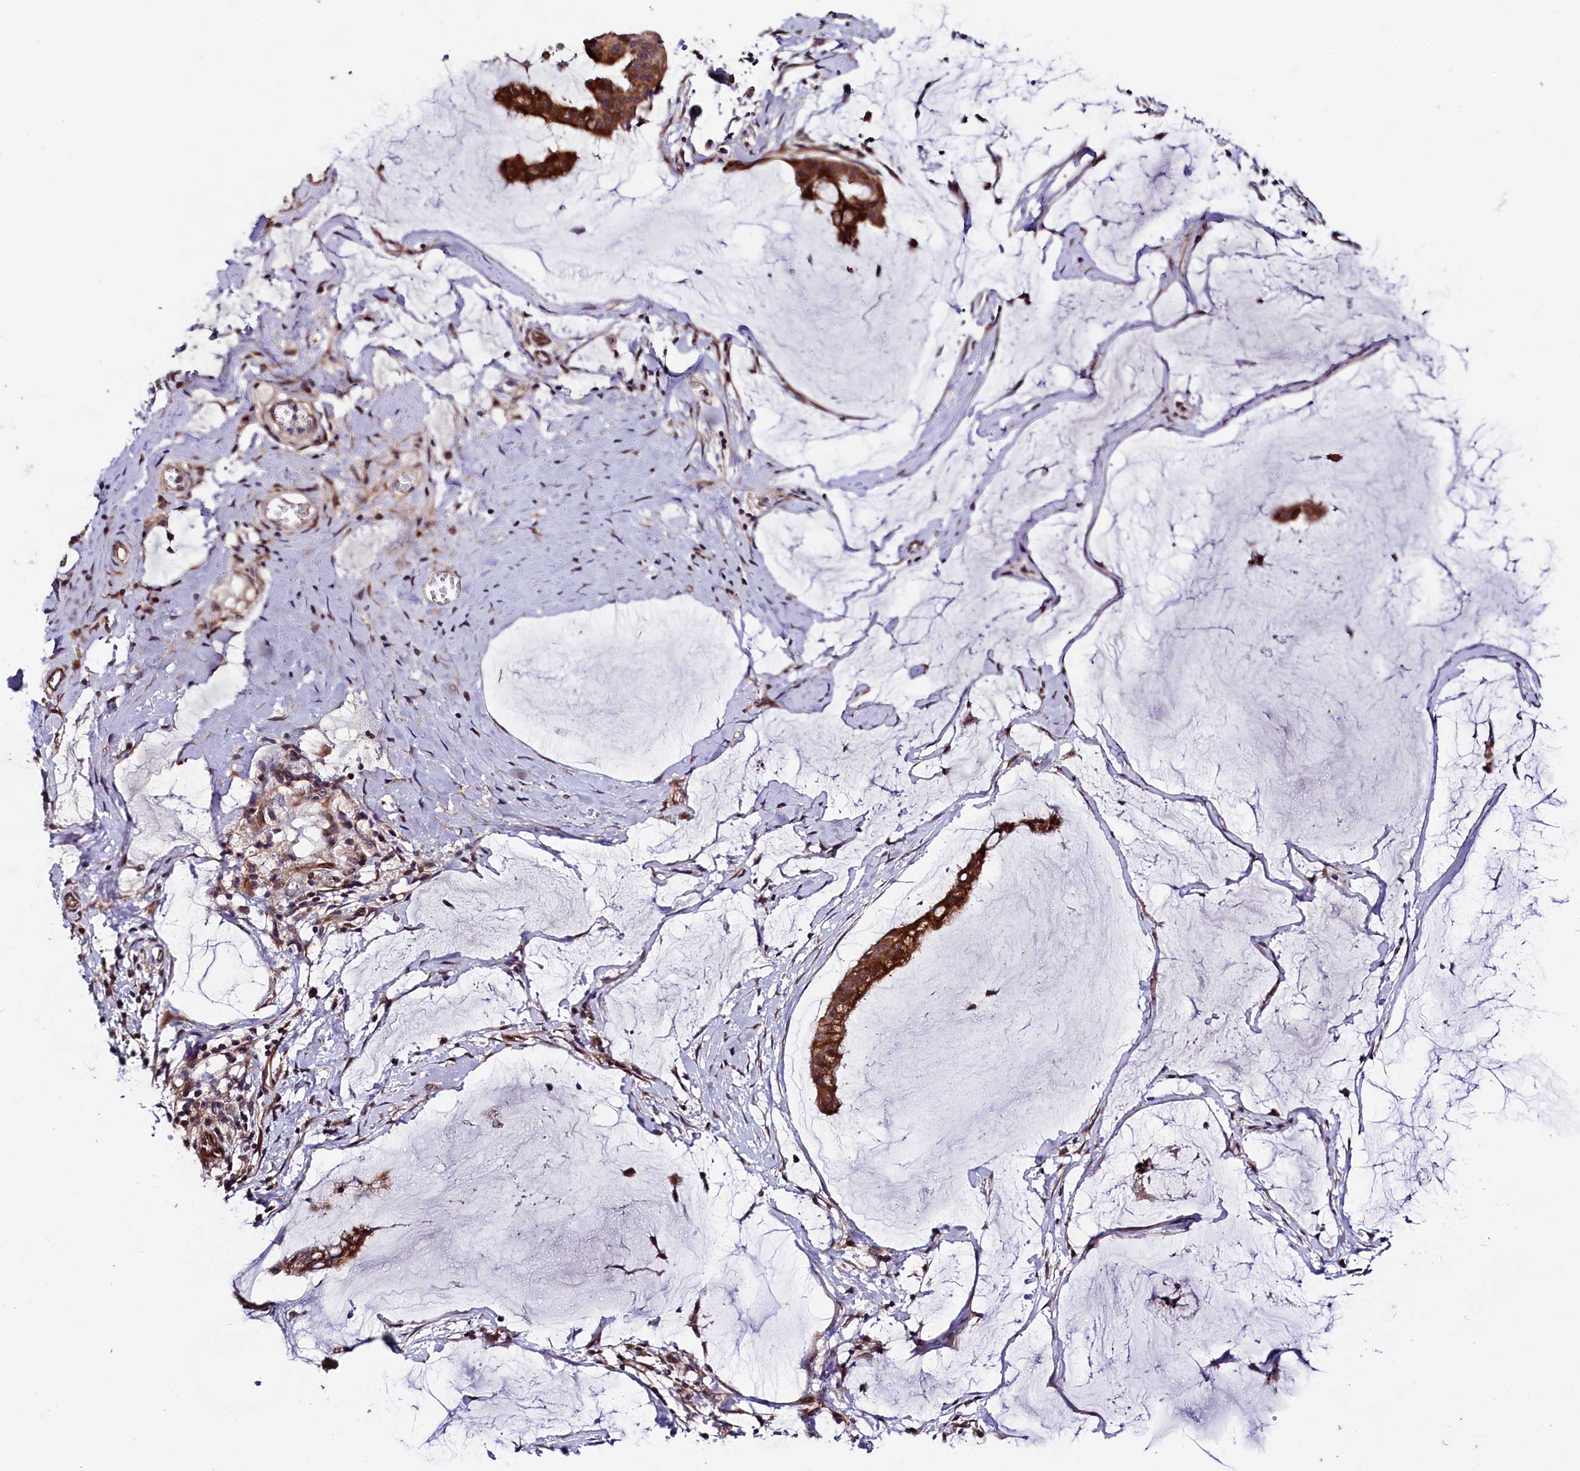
{"staining": {"intensity": "strong", "quantity": ">75%", "location": "cytoplasmic/membranous"}, "tissue": "ovarian cancer", "cell_type": "Tumor cells", "image_type": "cancer", "snomed": [{"axis": "morphology", "description": "Cystadenocarcinoma, mucinous, NOS"}, {"axis": "topography", "description": "Ovary"}], "caption": "An IHC image of neoplastic tissue is shown. Protein staining in brown labels strong cytoplasmic/membranous positivity in ovarian mucinous cystadenocarcinoma within tumor cells.", "gene": "RPUSD2", "patient": {"sex": "female", "age": 73}}